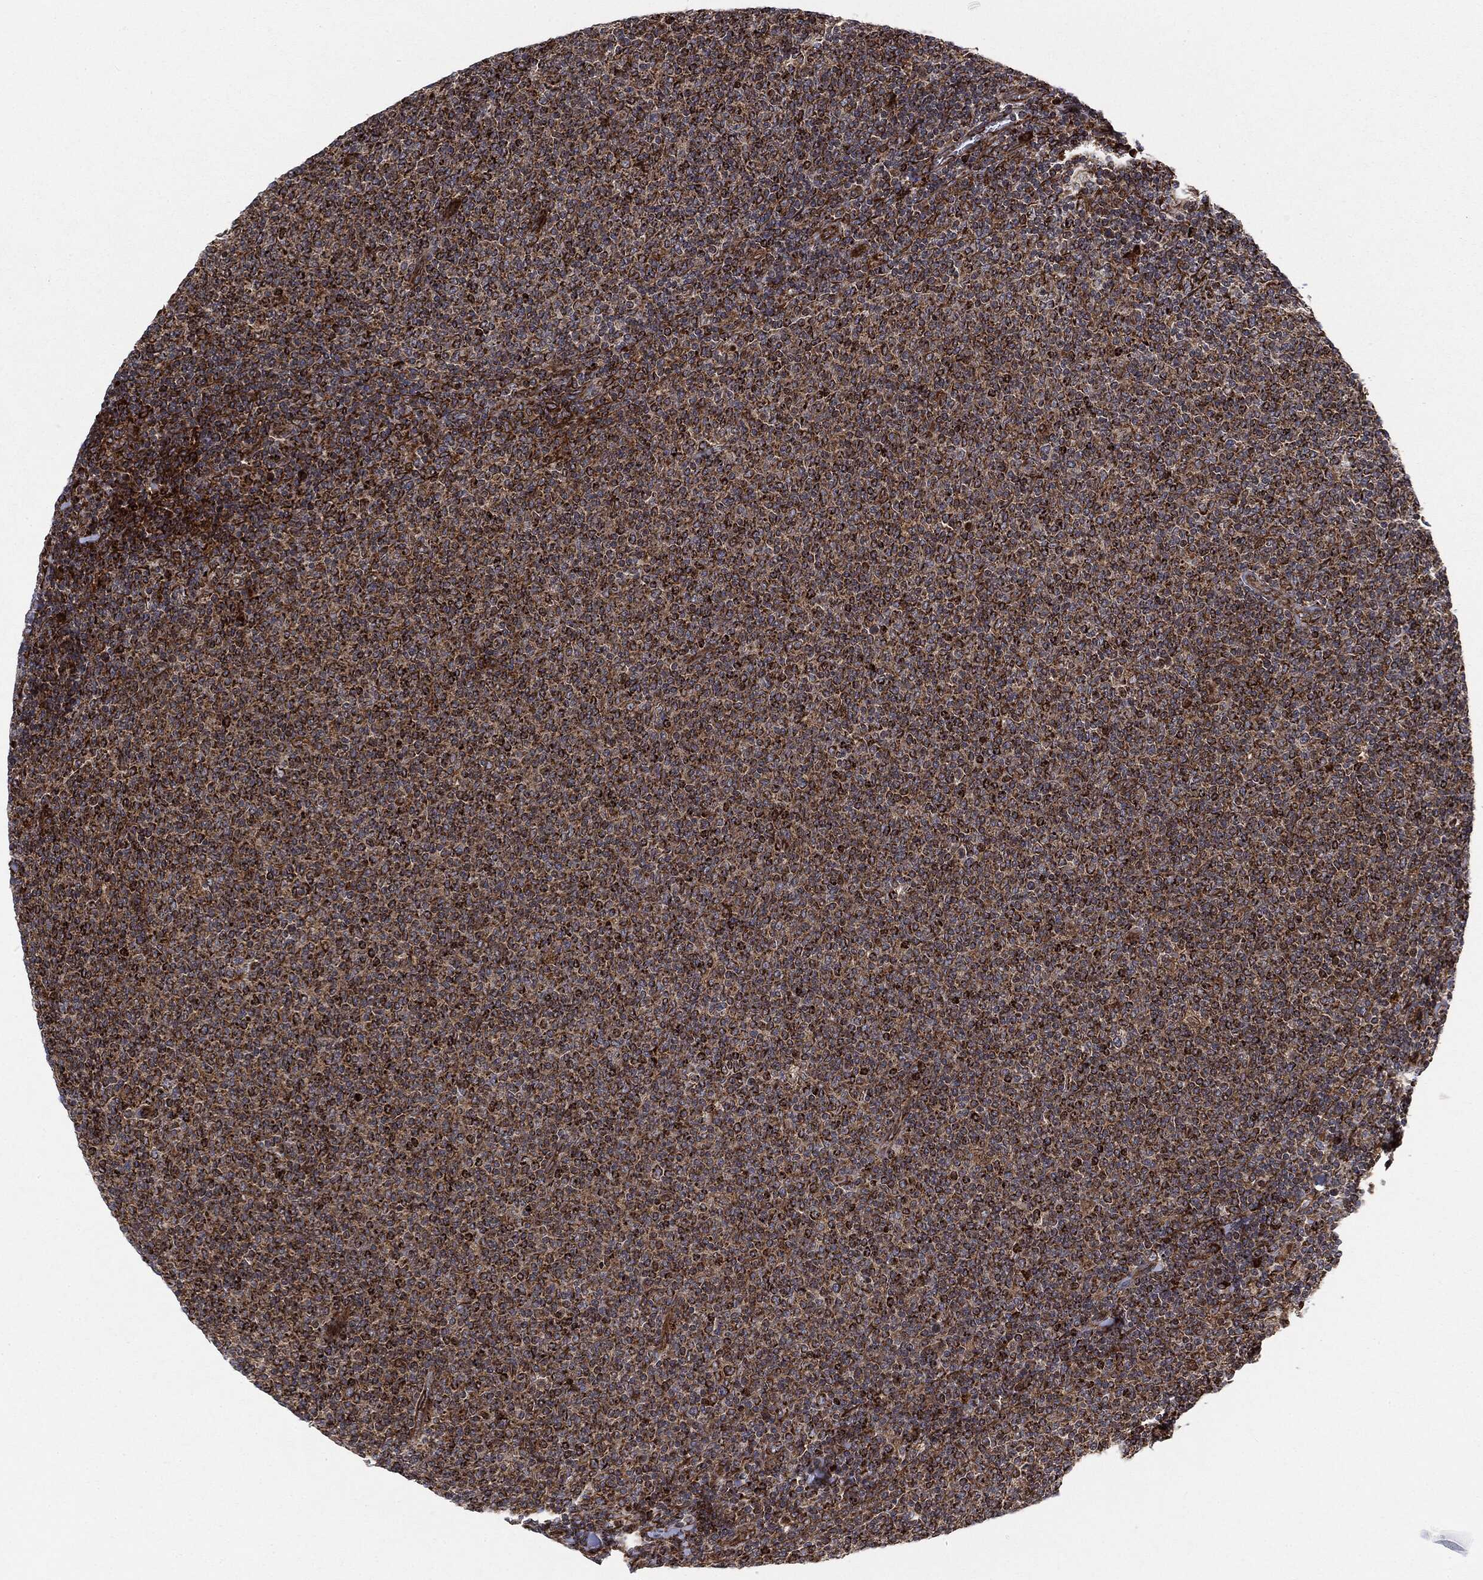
{"staining": {"intensity": "strong", "quantity": ">75%", "location": "cytoplasmic/membranous"}, "tissue": "lymphoma", "cell_type": "Tumor cells", "image_type": "cancer", "snomed": [{"axis": "morphology", "description": "Malignant lymphoma, non-Hodgkin's type, Low grade"}, {"axis": "topography", "description": "Lymph node"}], "caption": "Immunohistochemistry (IHC) micrograph of neoplastic tissue: human lymphoma stained using immunohistochemistry shows high levels of strong protein expression localized specifically in the cytoplasmic/membranous of tumor cells, appearing as a cytoplasmic/membranous brown color.", "gene": "CYLD", "patient": {"sex": "male", "age": 52}}